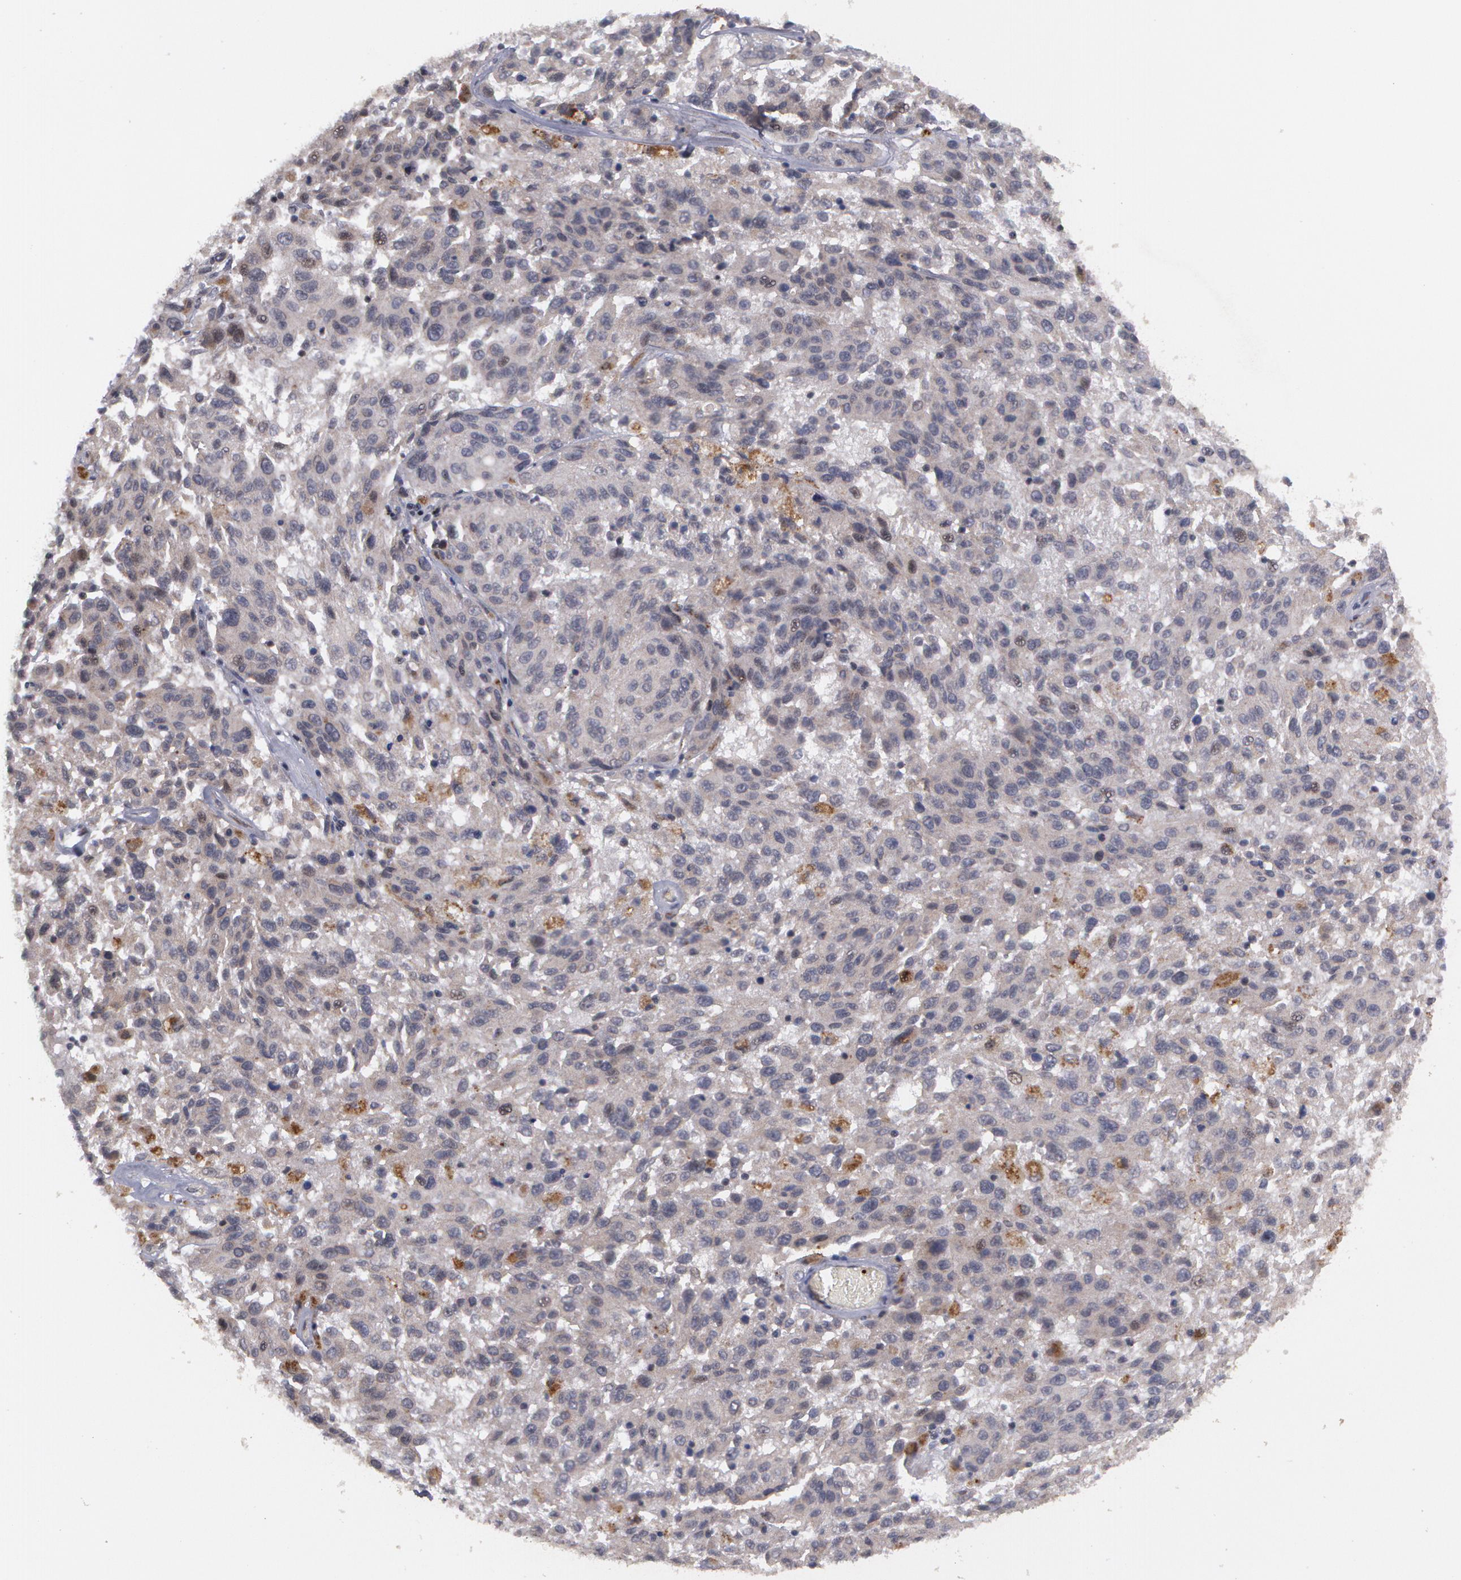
{"staining": {"intensity": "negative", "quantity": "none", "location": "none"}, "tissue": "melanoma", "cell_type": "Tumor cells", "image_type": "cancer", "snomed": [{"axis": "morphology", "description": "Malignant melanoma, NOS"}, {"axis": "topography", "description": "Skin"}], "caption": "Tumor cells show no significant staining in melanoma.", "gene": "STX5", "patient": {"sex": "female", "age": 77}}